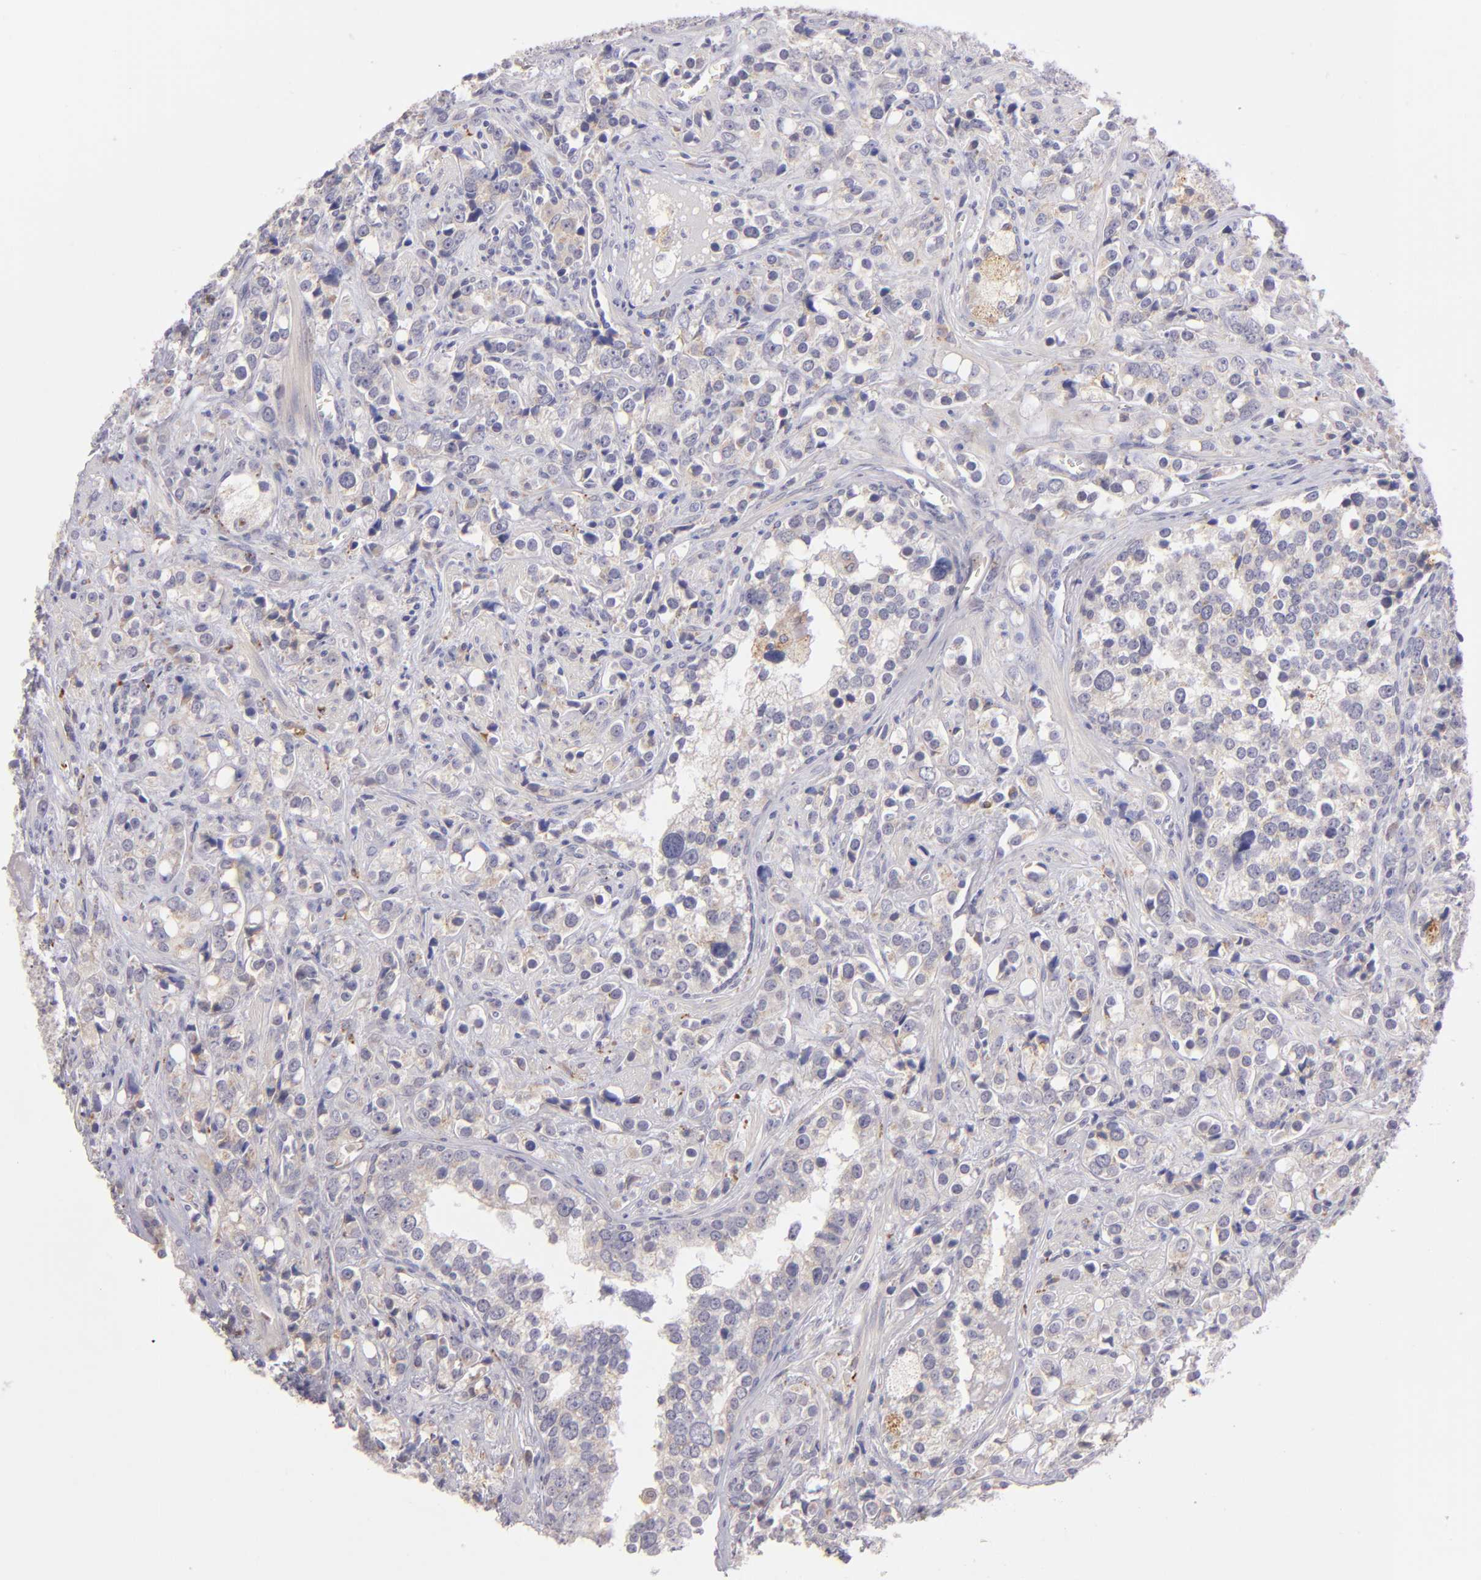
{"staining": {"intensity": "weak", "quantity": ">75%", "location": "cytoplasmic/membranous"}, "tissue": "prostate cancer", "cell_type": "Tumor cells", "image_type": "cancer", "snomed": [{"axis": "morphology", "description": "Adenocarcinoma, High grade"}, {"axis": "topography", "description": "Prostate"}], "caption": "Immunohistochemistry (IHC) (DAB (3,3'-diaminobenzidine)) staining of human prostate cancer displays weak cytoplasmic/membranous protein expression in about >75% of tumor cells.", "gene": "TRAF3", "patient": {"sex": "male", "age": 71}}